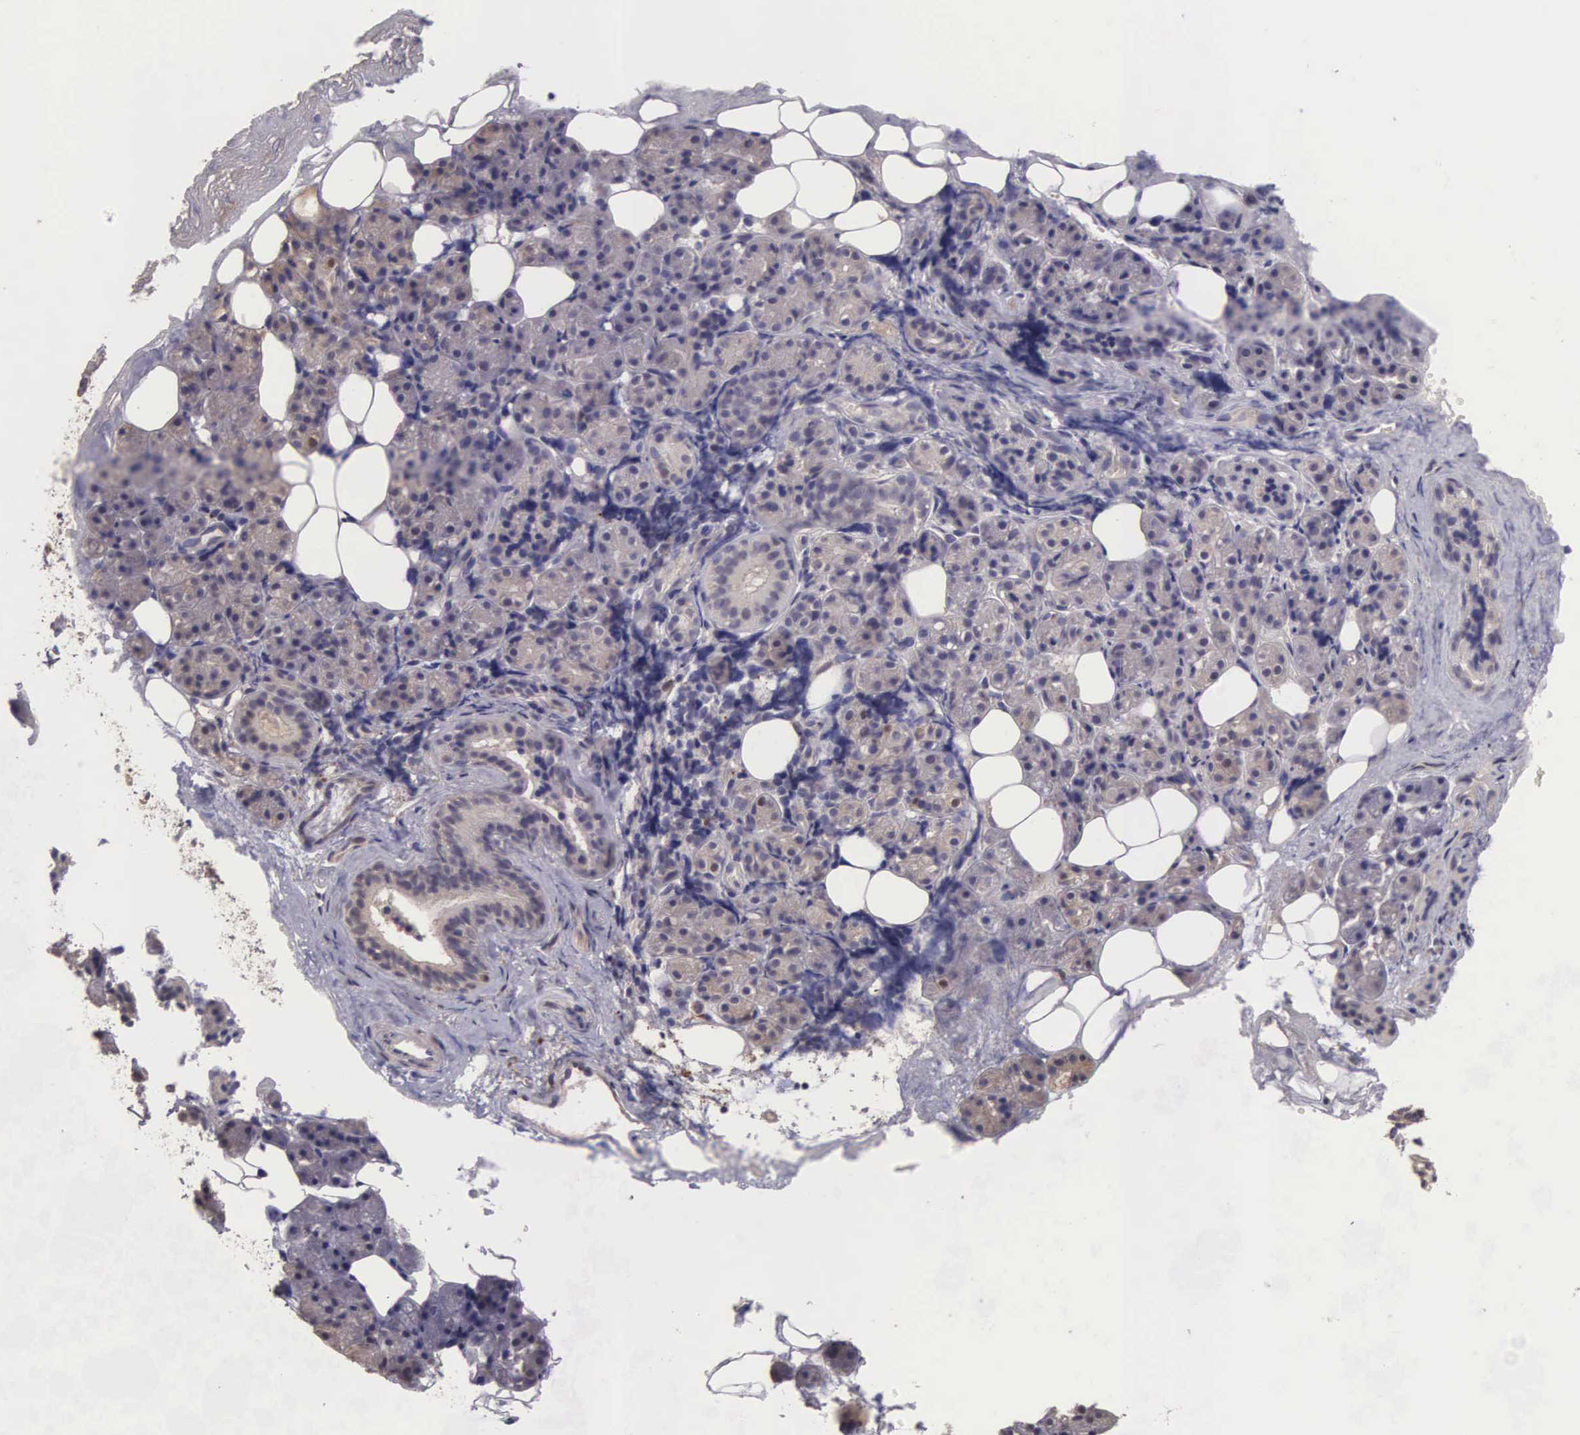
{"staining": {"intensity": "negative", "quantity": "none", "location": "none"}, "tissue": "salivary gland", "cell_type": "Glandular cells", "image_type": "normal", "snomed": [{"axis": "morphology", "description": "Normal tissue, NOS"}, {"axis": "topography", "description": "Salivary gland"}], "caption": "Immunohistochemical staining of unremarkable human salivary gland demonstrates no significant staining in glandular cells. The staining is performed using DAB brown chromogen with nuclei counter-stained in using hematoxylin.", "gene": "CDC45", "patient": {"sex": "female", "age": 55}}